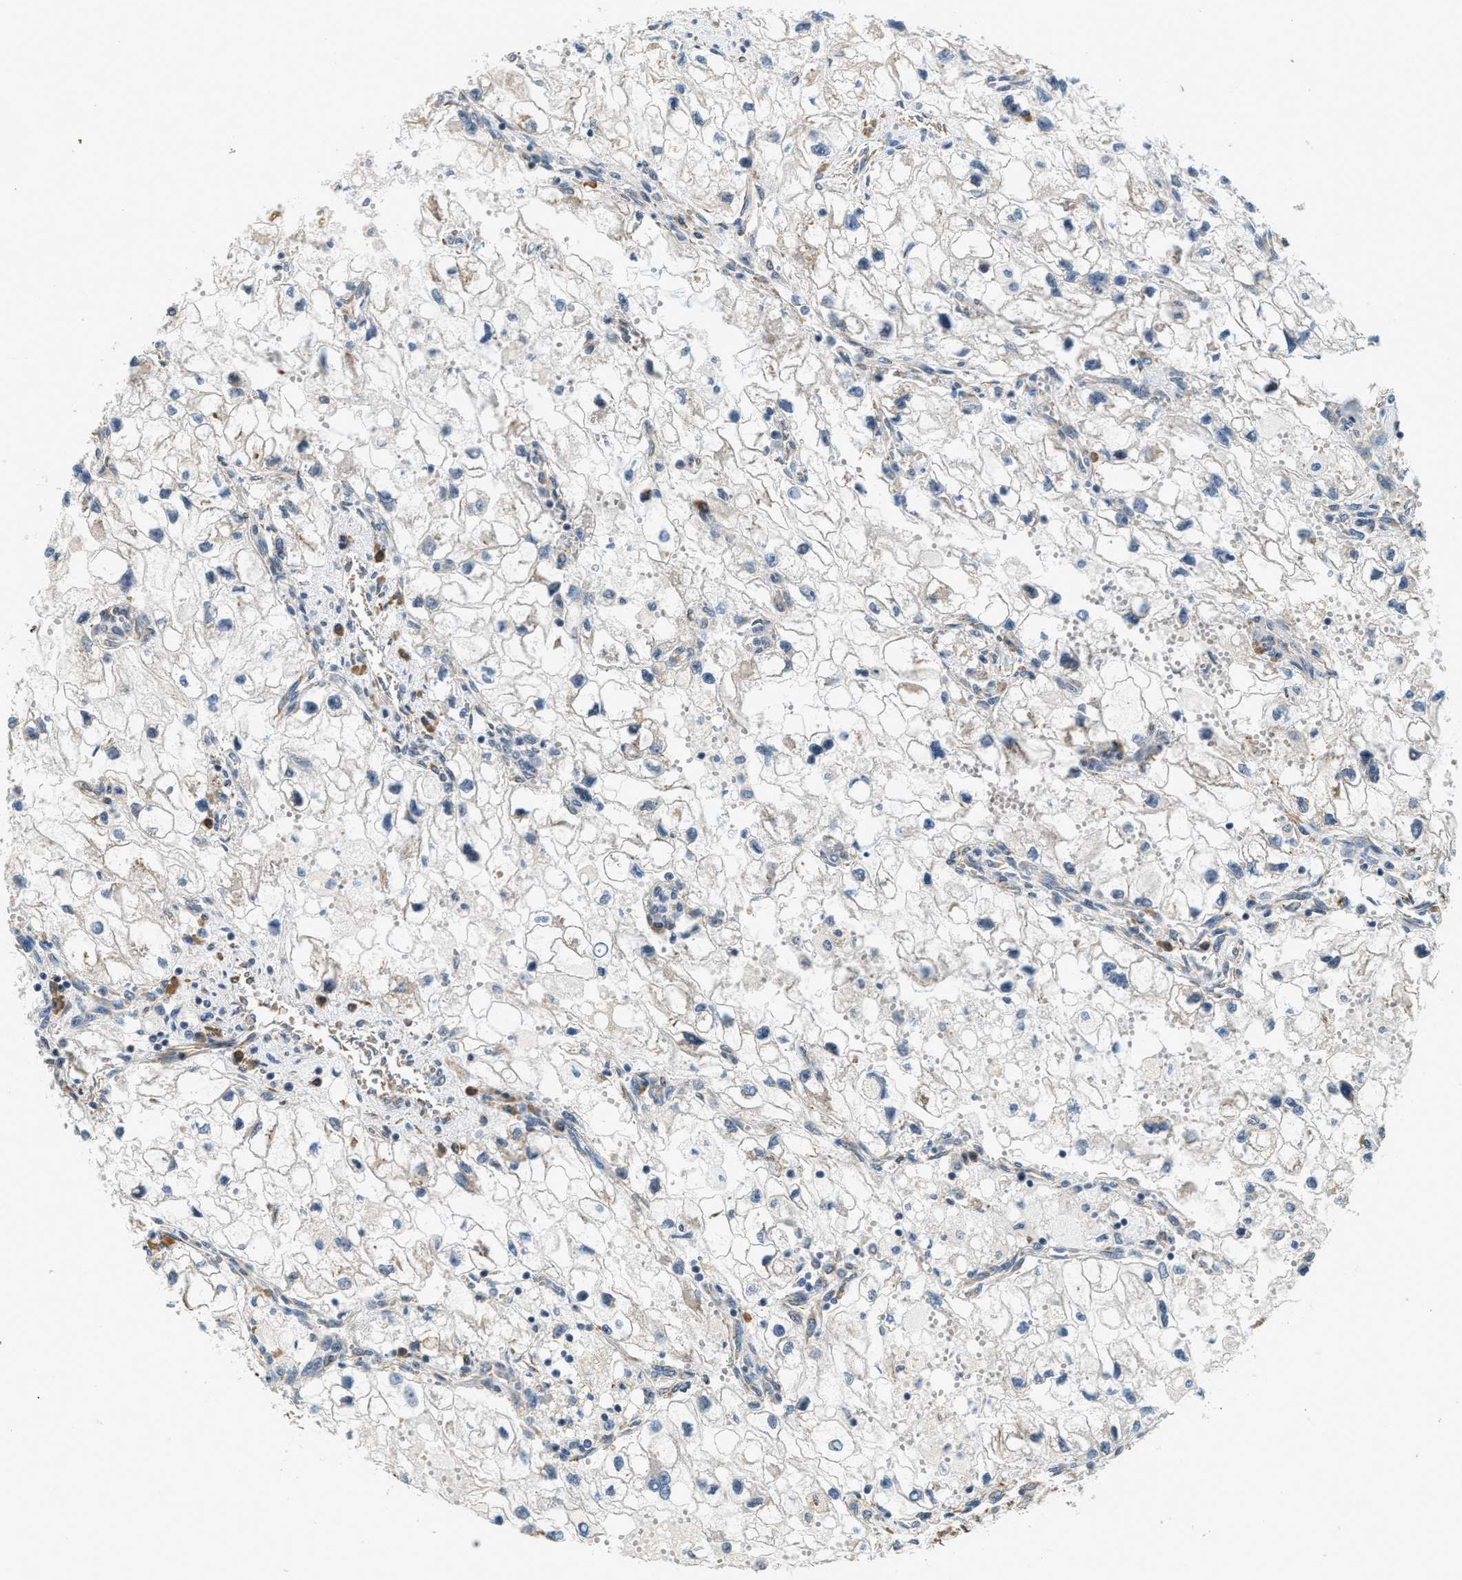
{"staining": {"intensity": "negative", "quantity": "none", "location": "none"}, "tissue": "renal cancer", "cell_type": "Tumor cells", "image_type": "cancer", "snomed": [{"axis": "morphology", "description": "Adenocarcinoma, NOS"}, {"axis": "topography", "description": "Kidney"}], "caption": "The image shows no staining of tumor cells in renal cancer.", "gene": "ALOX12", "patient": {"sex": "female", "age": 70}}